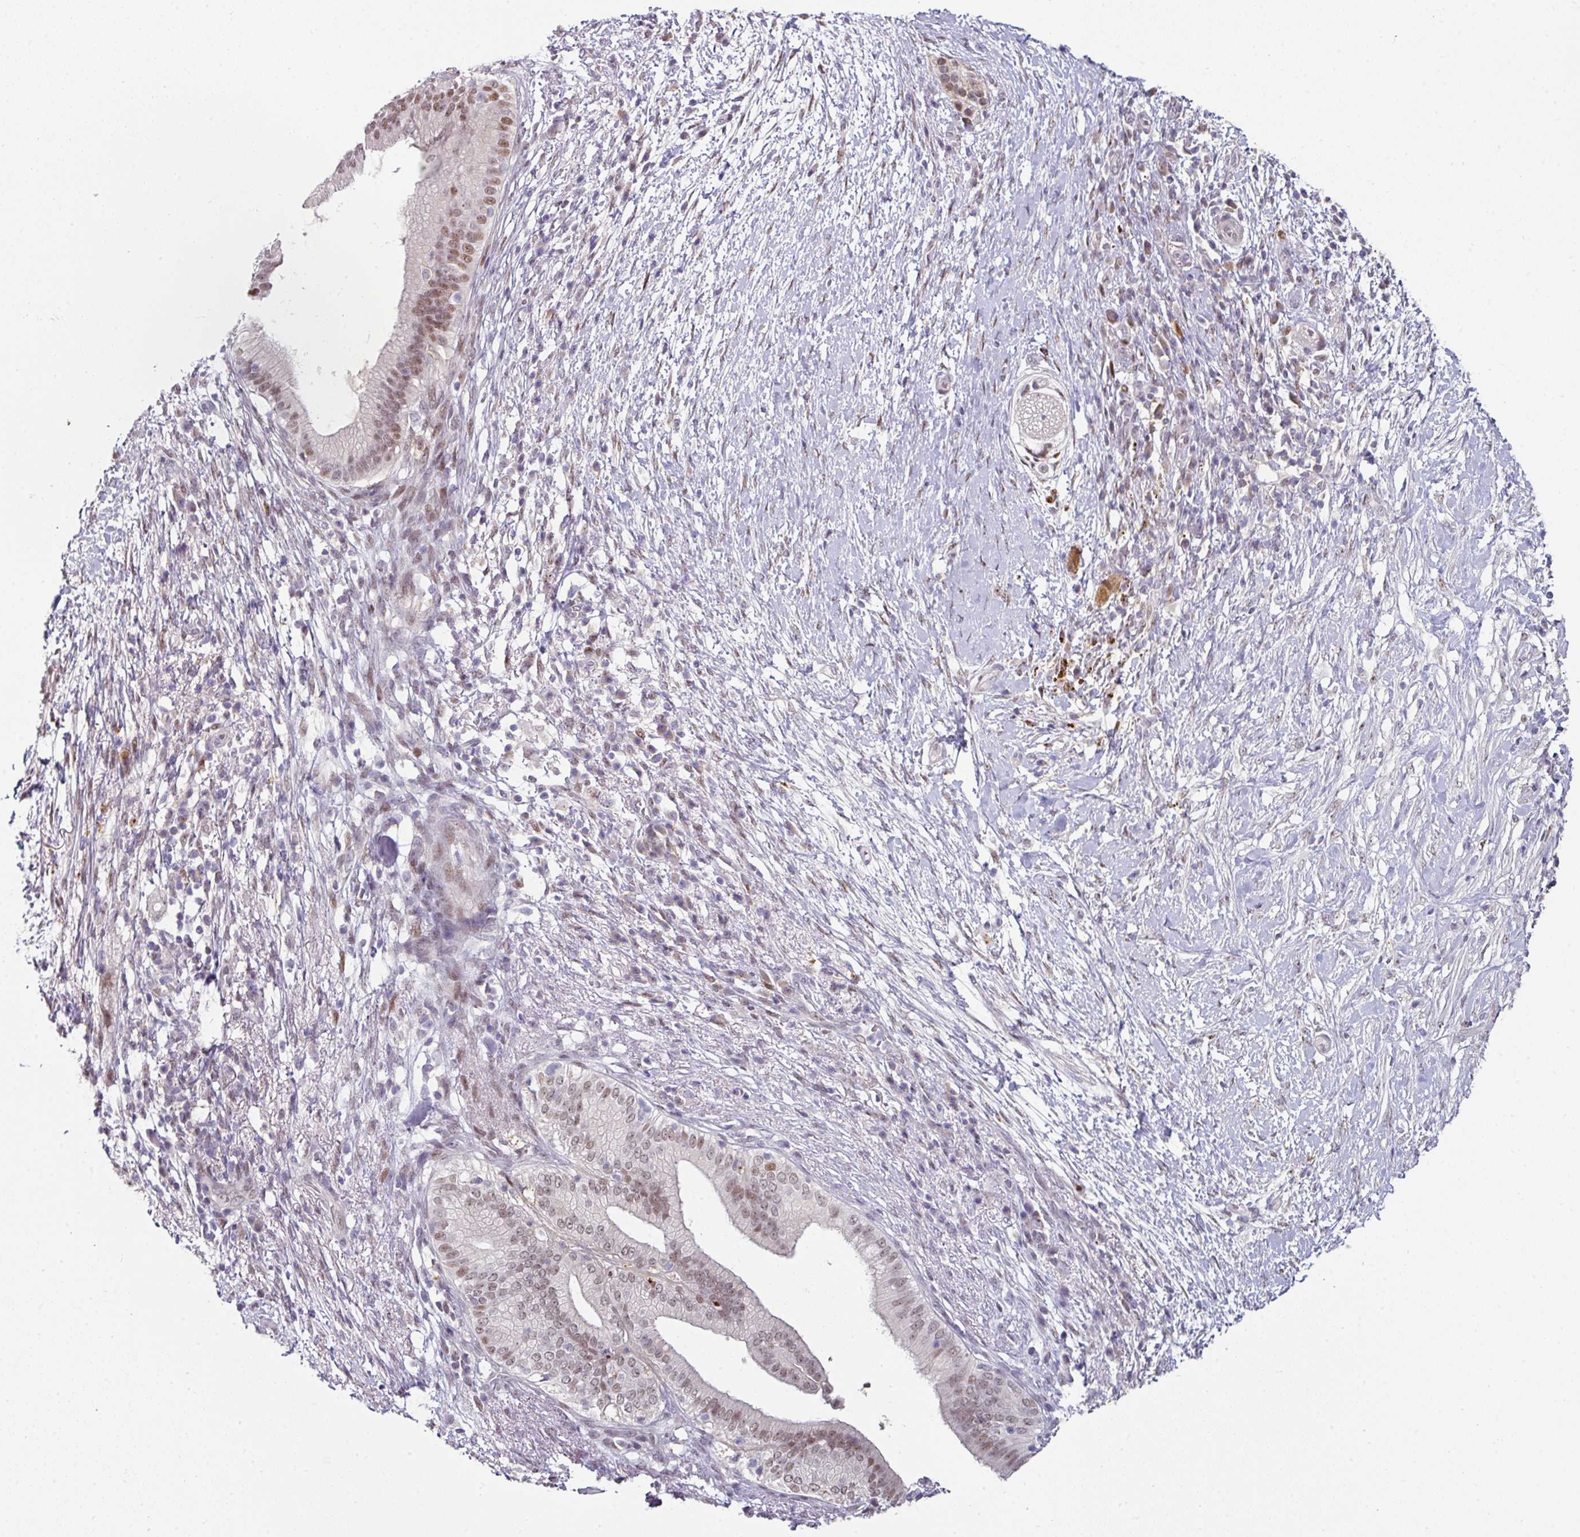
{"staining": {"intensity": "moderate", "quantity": "25%-75%", "location": "nuclear"}, "tissue": "pancreatic cancer", "cell_type": "Tumor cells", "image_type": "cancer", "snomed": [{"axis": "morphology", "description": "Adenocarcinoma, NOS"}, {"axis": "topography", "description": "Pancreas"}], "caption": "DAB (3,3'-diaminobenzidine) immunohistochemical staining of human pancreatic adenocarcinoma reveals moderate nuclear protein expression in approximately 25%-75% of tumor cells.", "gene": "SWSAP1", "patient": {"sex": "female", "age": 72}}